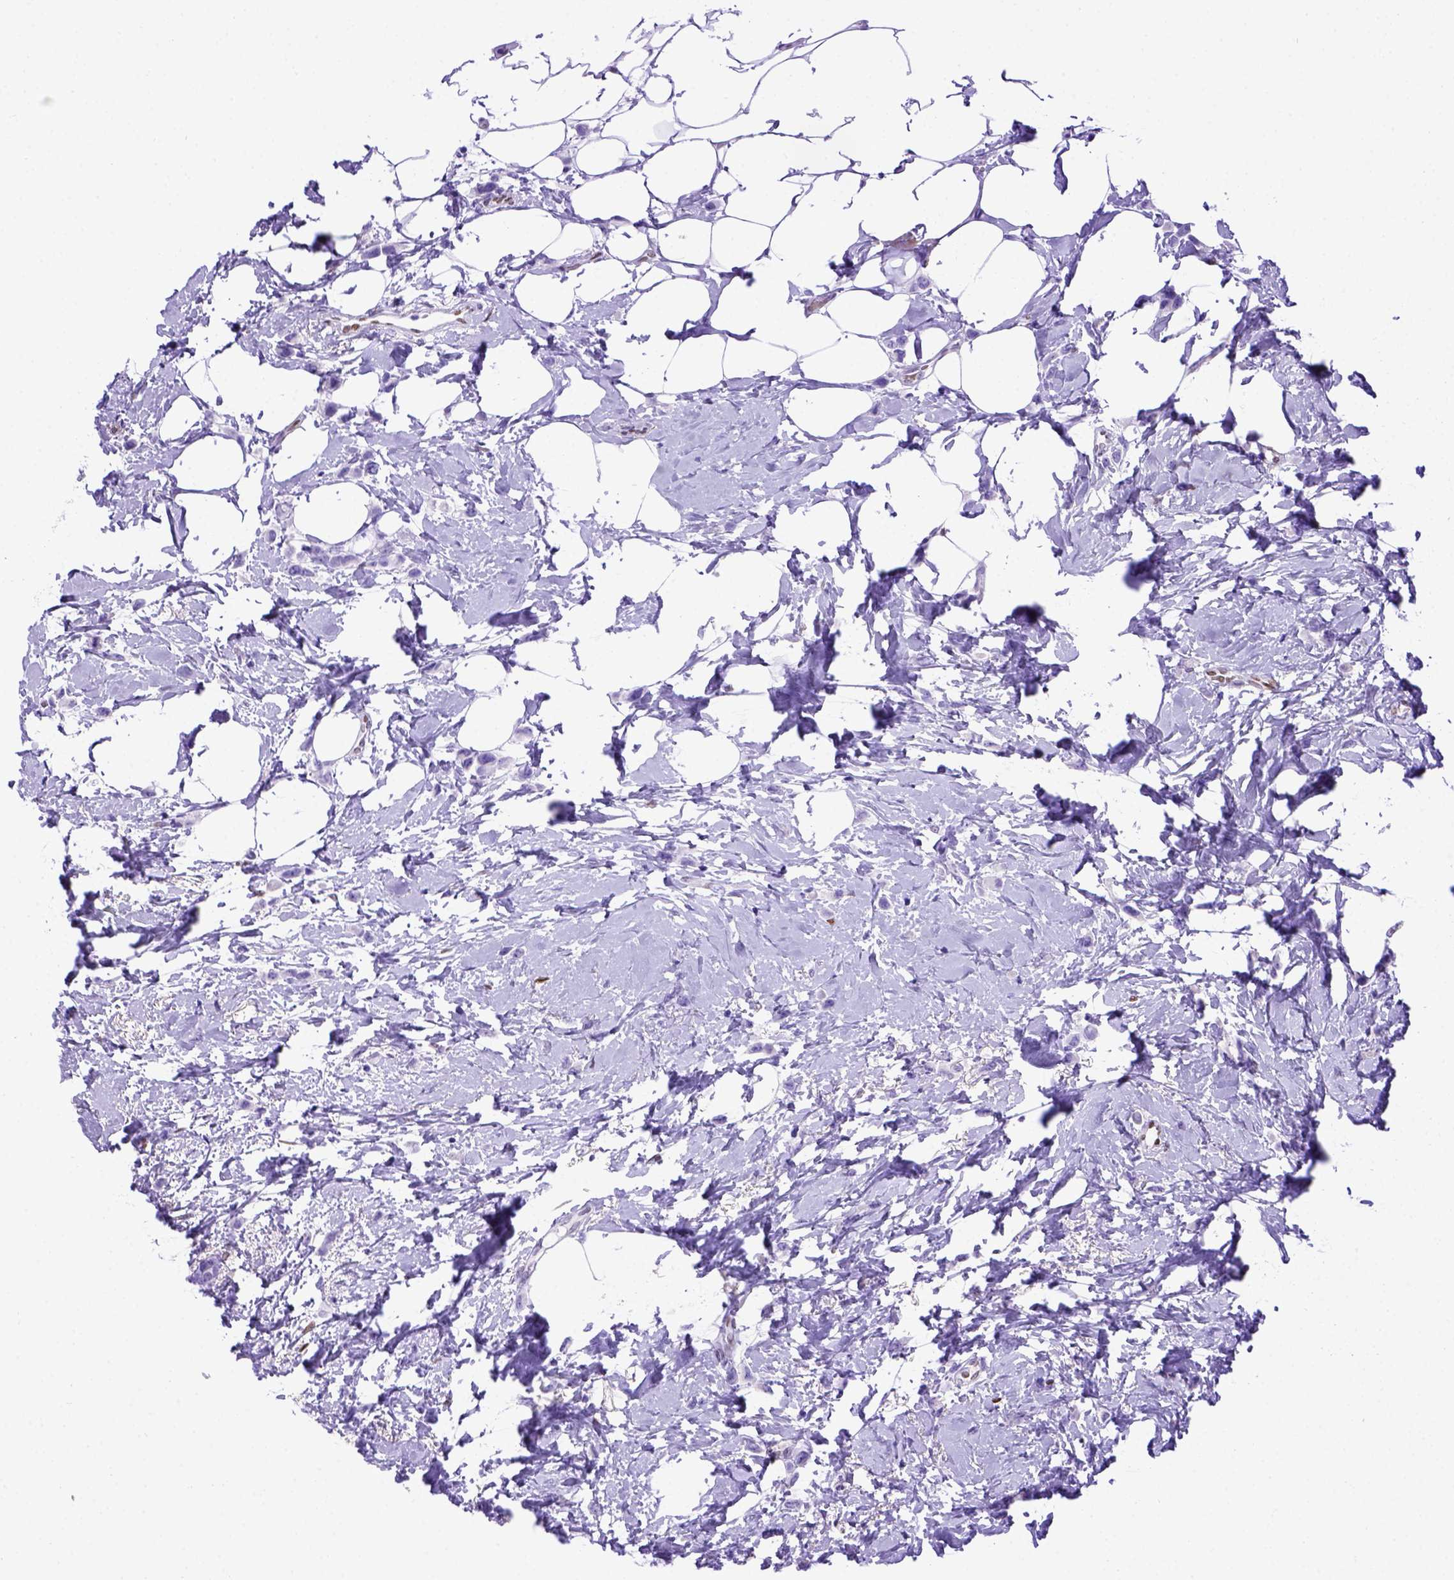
{"staining": {"intensity": "negative", "quantity": "none", "location": "none"}, "tissue": "breast cancer", "cell_type": "Tumor cells", "image_type": "cancer", "snomed": [{"axis": "morphology", "description": "Lobular carcinoma"}, {"axis": "topography", "description": "Breast"}], "caption": "This is an immunohistochemistry photomicrograph of human breast cancer. There is no positivity in tumor cells.", "gene": "MEOX2", "patient": {"sex": "female", "age": 66}}